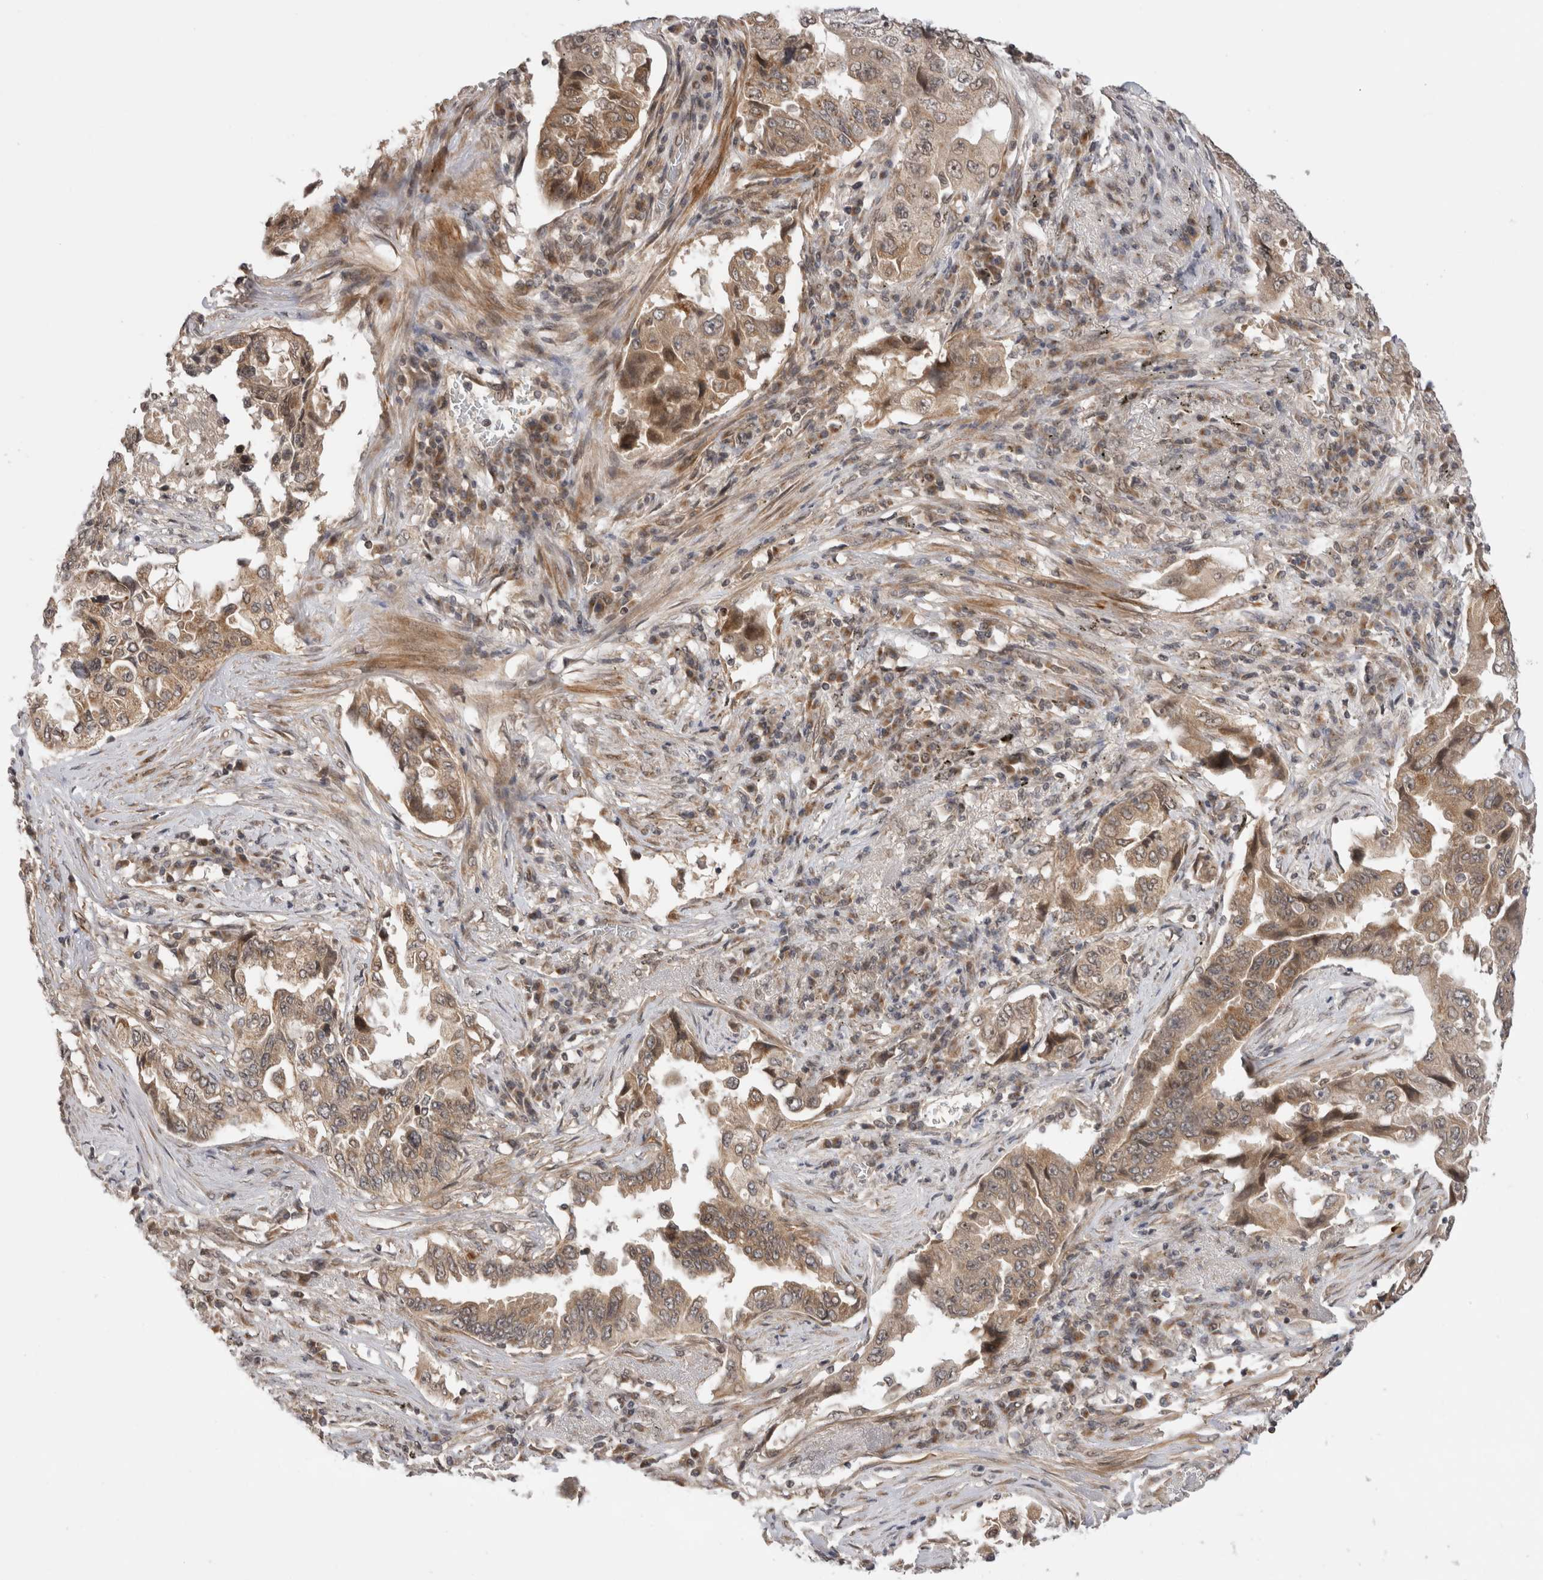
{"staining": {"intensity": "weak", "quantity": ">75%", "location": "cytoplasmic/membranous"}, "tissue": "lung cancer", "cell_type": "Tumor cells", "image_type": "cancer", "snomed": [{"axis": "morphology", "description": "Adenocarcinoma, NOS"}, {"axis": "topography", "description": "Lung"}], "caption": "Immunohistochemistry photomicrograph of human adenocarcinoma (lung) stained for a protein (brown), which demonstrates low levels of weak cytoplasmic/membranous positivity in approximately >75% of tumor cells.", "gene": "TMEM65", "patient": {"sex": "female", "age": 51}}